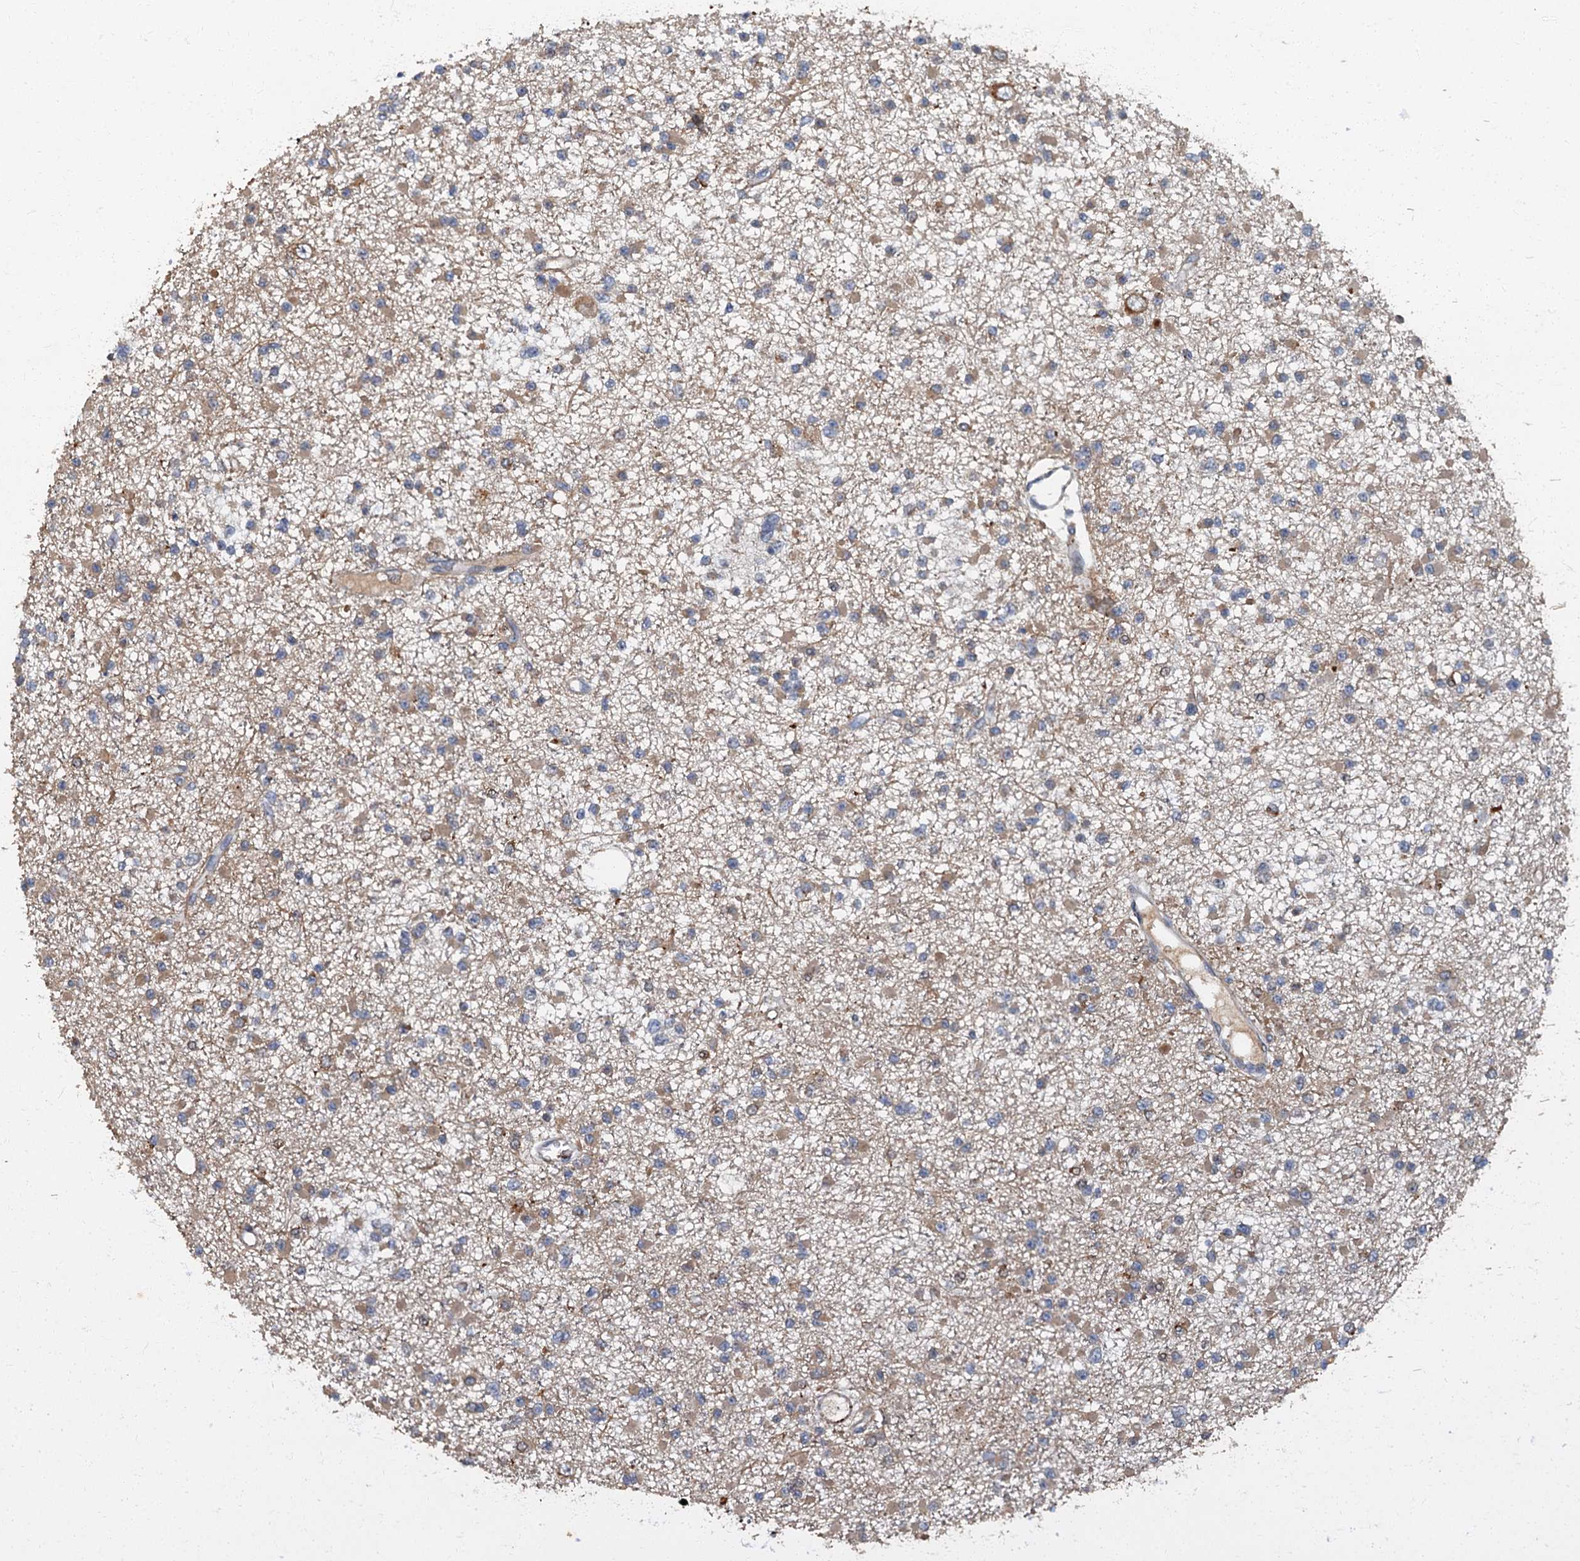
{"staining": {"intensity": "moderate", "quantity": ">75%", "location": "cytoplasmic/membranous"}, "tissue": "glioma", "cell_type": "Tumor cells", "image_type": "cancer", "snomed": [{"axis": "morphology", "description": "Glioma, malignant, Low grade"}, {"axis": "topography", "description": "Brain"}], "caption": "Immunohistochemical staining of human malignant glioma (low-grade) demonstrates medium levels of moderate cytoplasmic/membranous protein expression in approximately >75% of tumor cells.", "gene": "ARL11", "patient": {"sex": "female", "age": 22}}